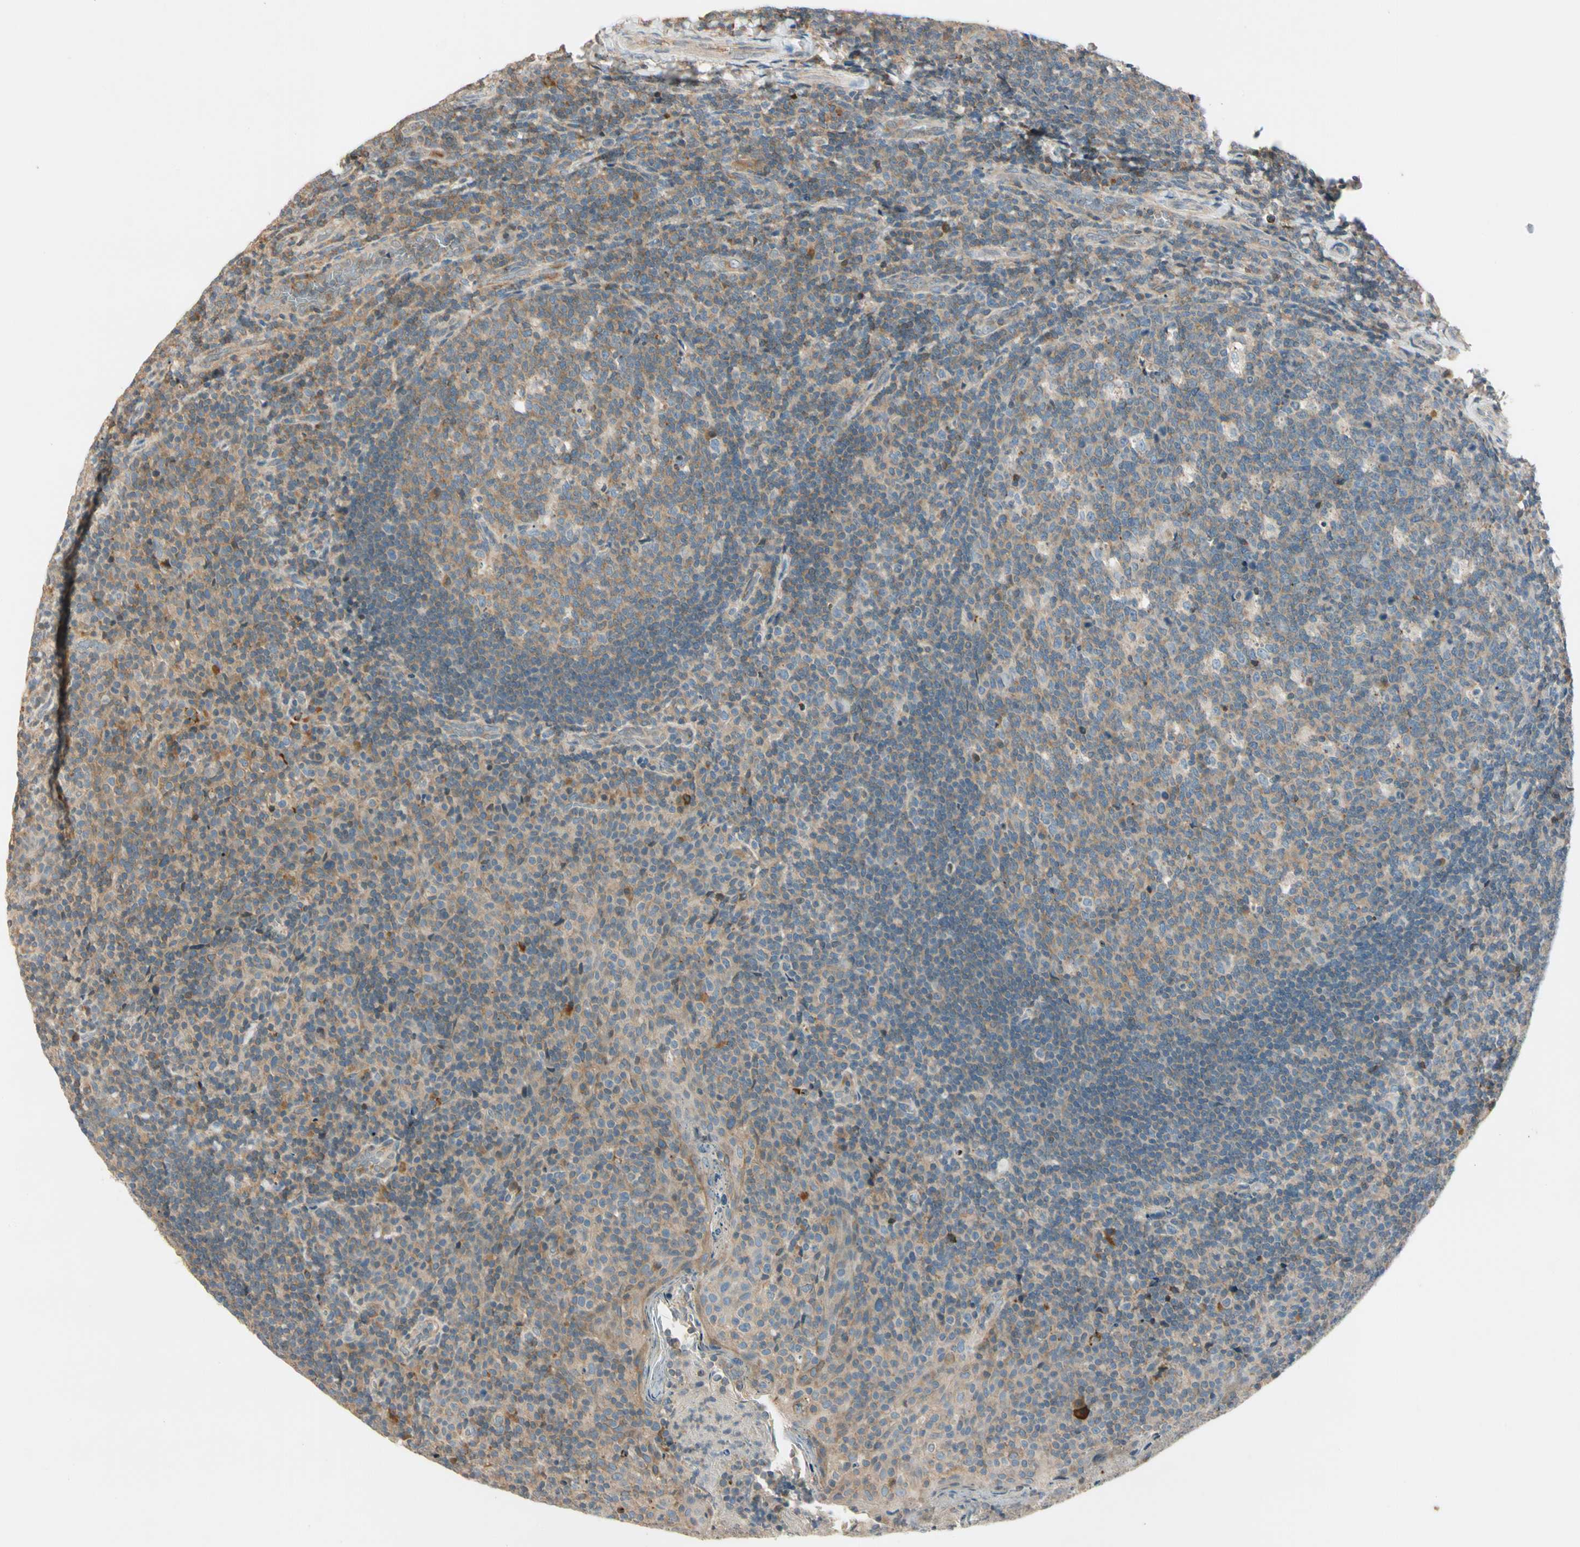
{"staining": {"intensity": "moderate", "quantity": ">75%", "location": "cytoplasmic/membranous"}, "tissue": "tonsil", "cell_type": "Germinal center cells", "image_type": "normal", "snomed": [{"axis": "morphology", "description": "Normal tissue, NOS"}, {"axis": "topography", "description": "Tonsil"}], "caption": "Protein staining displays moderate cytoplasmic/membranous positivity in approximately >75% of germinal center cells in unremarkable tonsil.", "gene": "CDH6", "patient": {"sex": "male", "age": 17}}